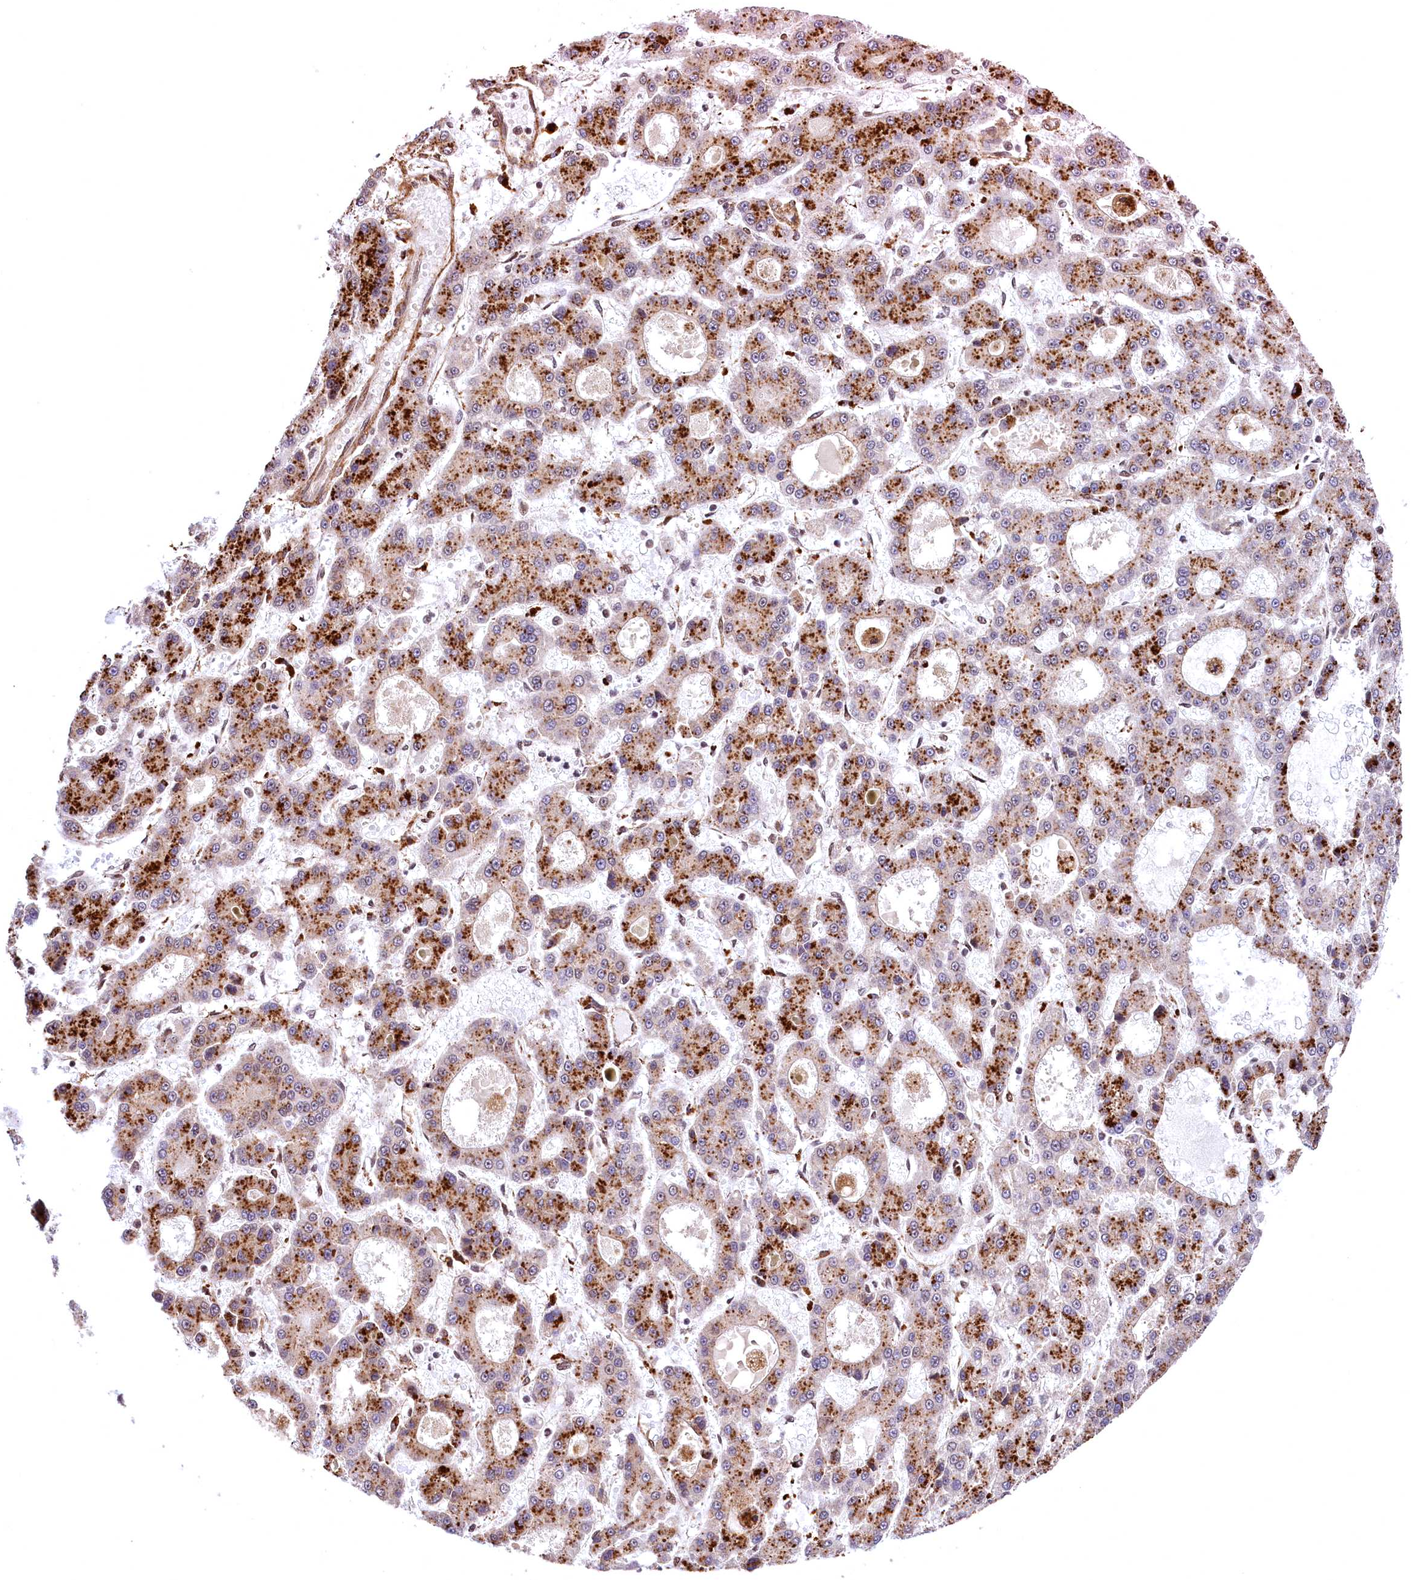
{"staining": {"intensity": "strong", "quantity": "25%-75%", "location": "cytoplasmic/membranous"}, "tissue": "liver cancer", "cell_type": "Tumor cells", "image_type": "cancer", "snomed": [{"axis": "morphology", "description": "Carcinoma, Hepatocellular, NOS"}, {"axis": "topography", "description": "Liver"}], "caption": "Immunohistochemical staining of human hepatocellular carcinoma (liver) exhibits high levels of strong cytoplasmic/membranous positivity in approximately 25%-75% of tumor cells.", "gene": "PDS5B", "patient": {"sex": "male", "age": 70}}